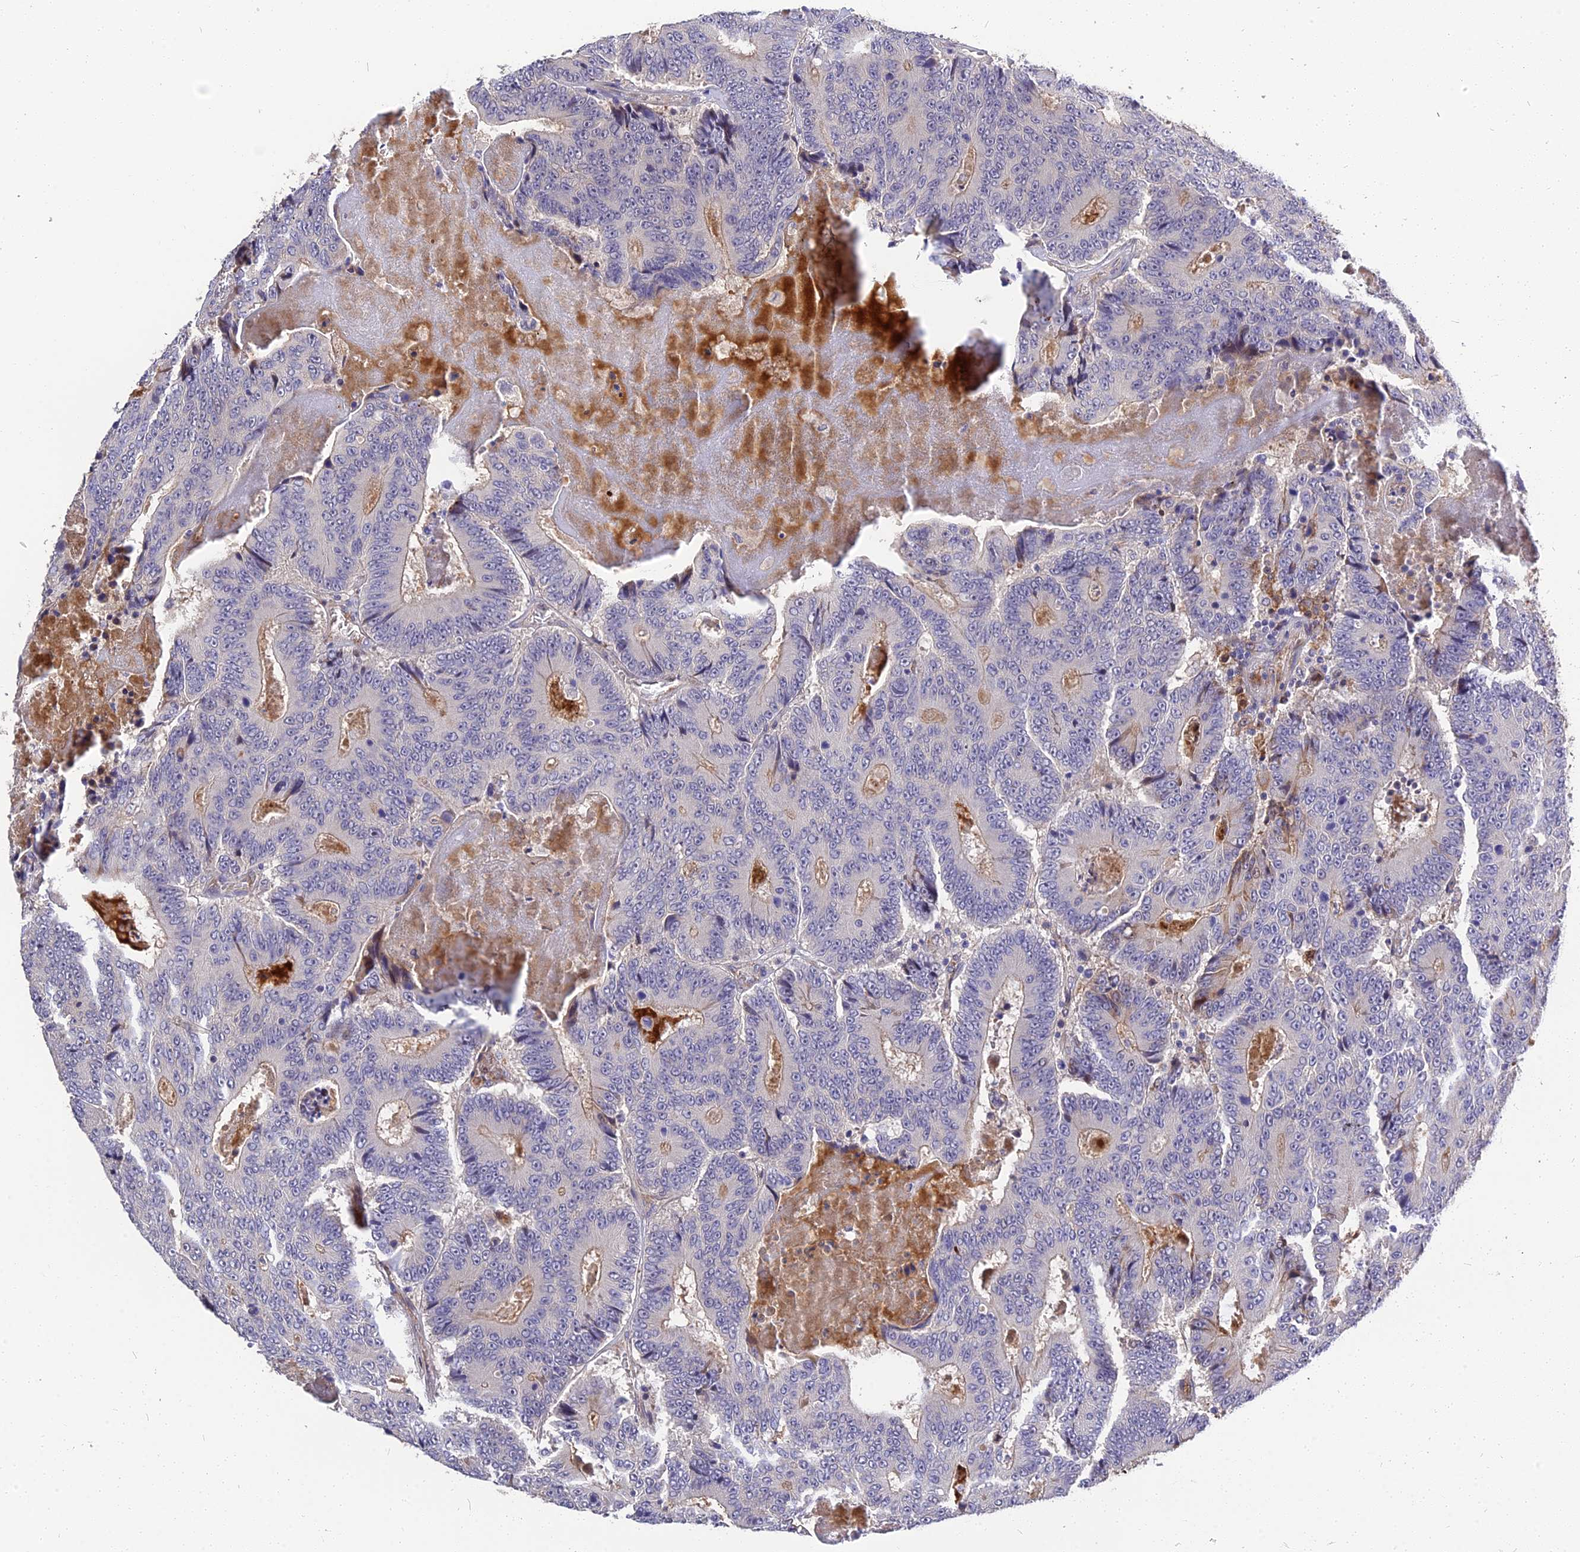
{"staining": {"intensity": "negative", "quantity": "none", "location": "none"}, "tissue": "colorectal cancer", "cell_type": "Tumor cells", "image_type": "cancer", "snomed": [{"axis": "morphology", "description": "Adenocarcinoma, NOS"}, {"axis": "topography", "description": "Colon"}], "caption": "A photomicrograph of colorectal cancer (adenocarcinoma) stained for a protein displays no brown staining in tumor cells. (Stains: DAB IHC with hematoxylin counter stain, Microscopy: brightfield microscopy at high magnification).", "gene": "MFSD2A", "patient": {"sex": "male", "age": 83}}